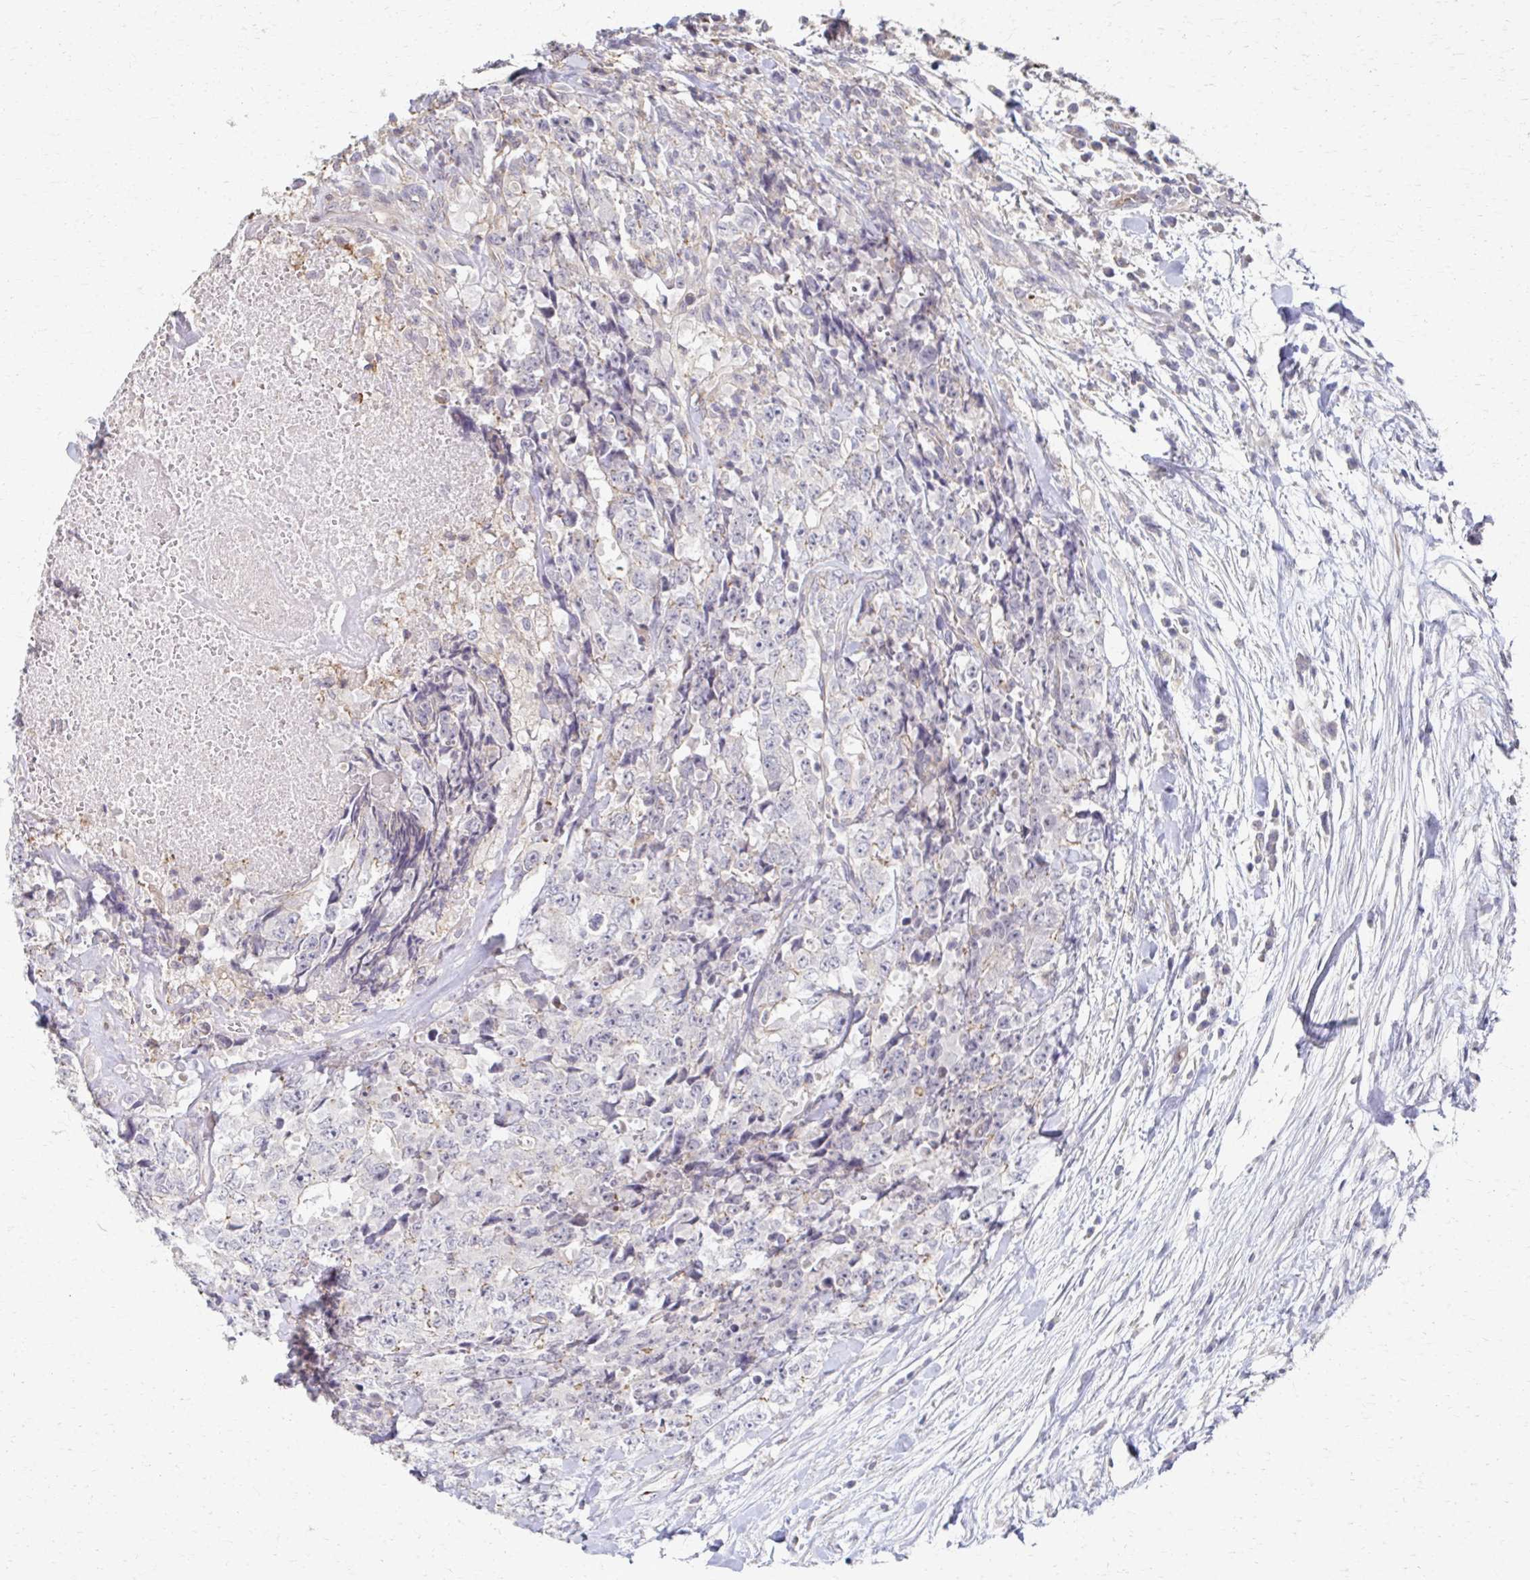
{"staining": {"intensity": "negative", "quantity": "none", "location": "none"}, "tissue": "testis cancer", "cell_type": "Tumor cells", "image_type": "cancer", "snomed": [{"axis": "morphology", "description": "Carcinoma, Embryonal, NOS"}, {"axis": "topography", "description": "Testis"}], "caption": "IHC of human embryonal carcinoma (testis) displays no expression in tumor cells.", "gene": "EOLA2", "patient": {"sex": "male", "age": 24}}